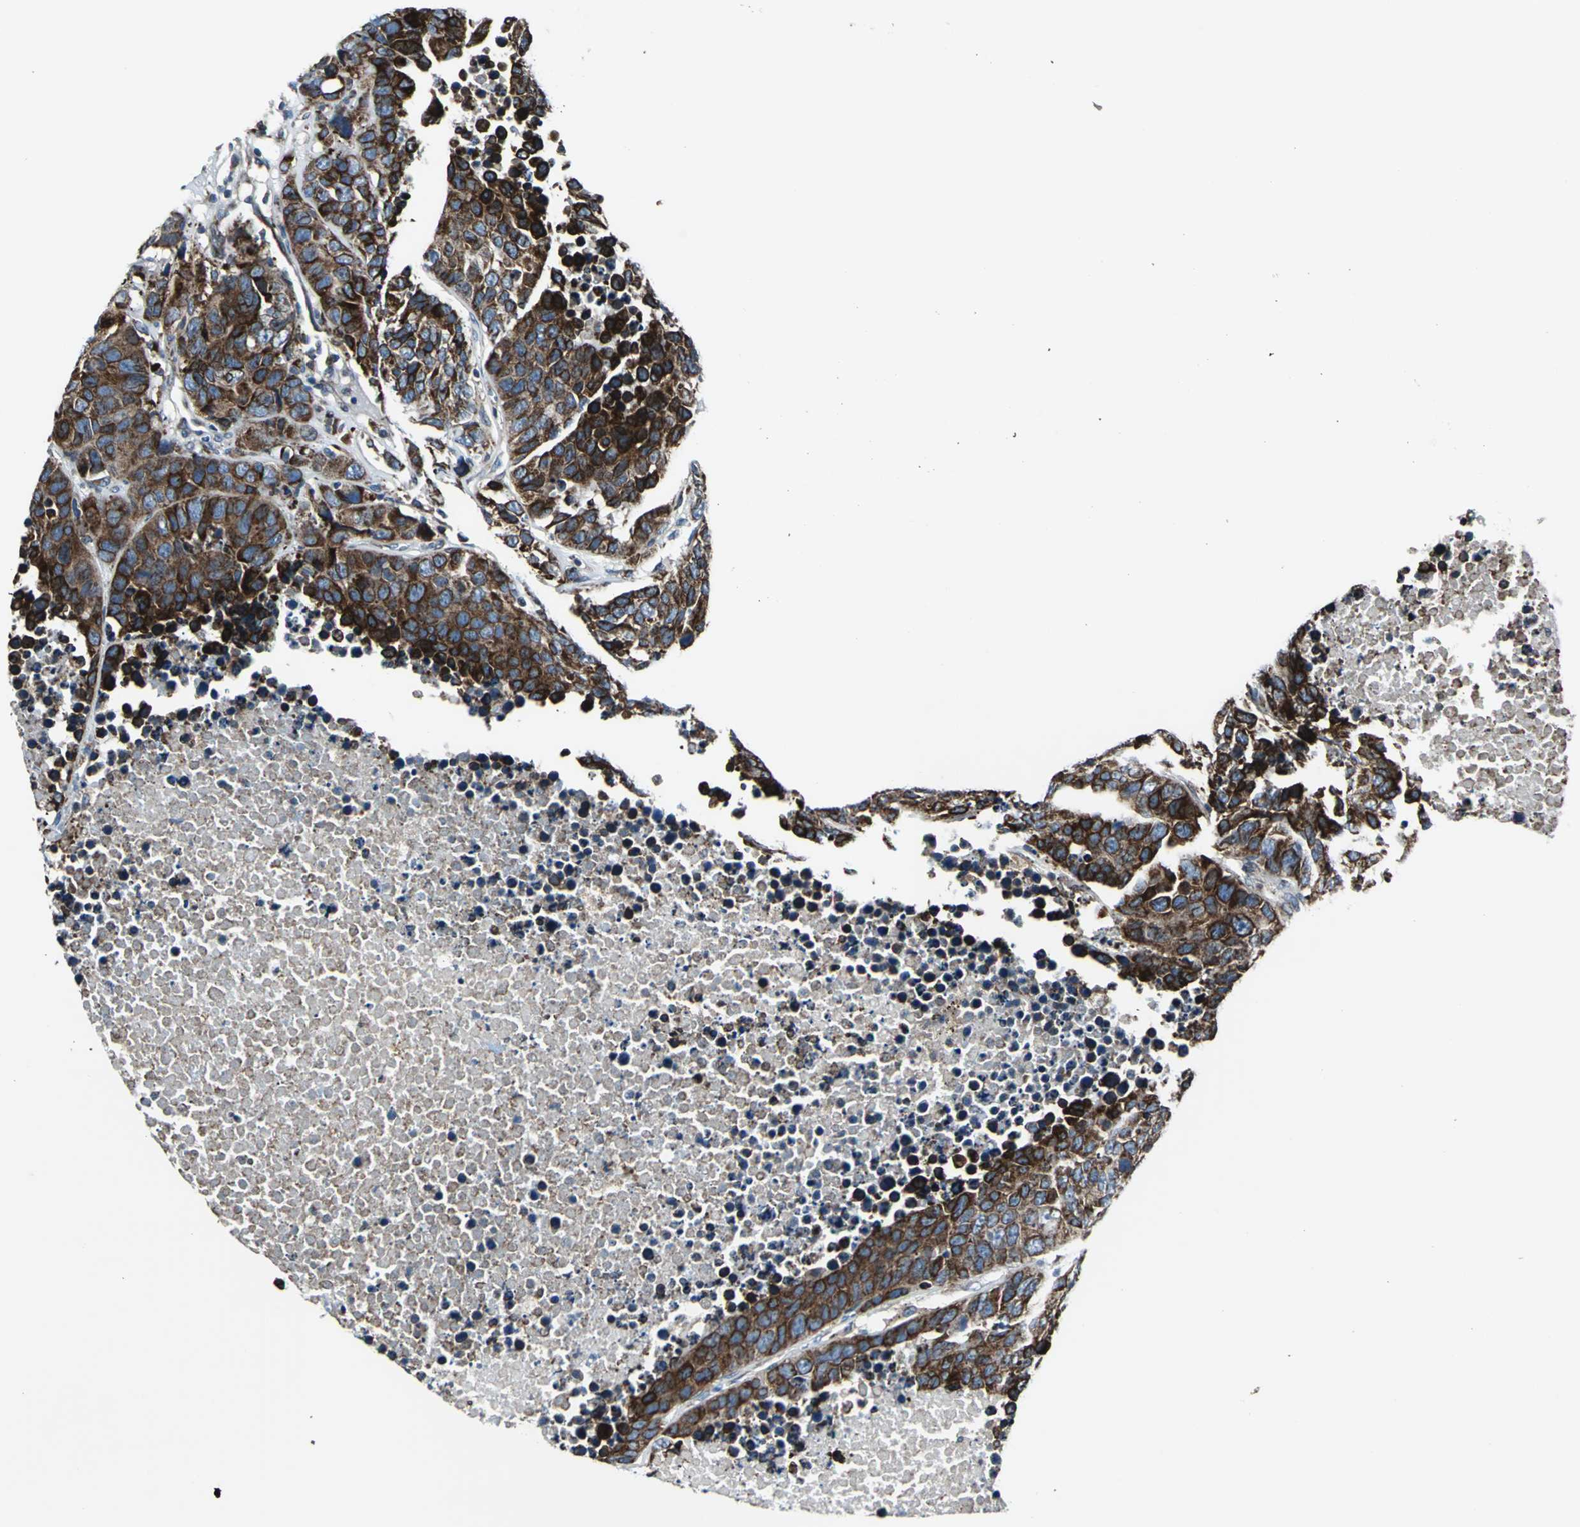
{"staining": {"intensity": "strong", "quantity": ">75%", "location": "cytoplasmic/membranous"}, "tissue": "carcinoid", "cell_type": "Tumor cells", "image_type": "cancer", "snomed": [{"axis": "morphology", "description": "Carcinoid, malignant, NOS"}, {"axis": "topography", "description": "Lung"}], "caption": "Immunohistochemical staining of malignant carcinoid demonstrates high levels of strong cytoplasmic/membranous protein expression in about >75% of tumor cells.", "gene": "HTATIP2", "patient": {"sex": "male", "age": 60}}